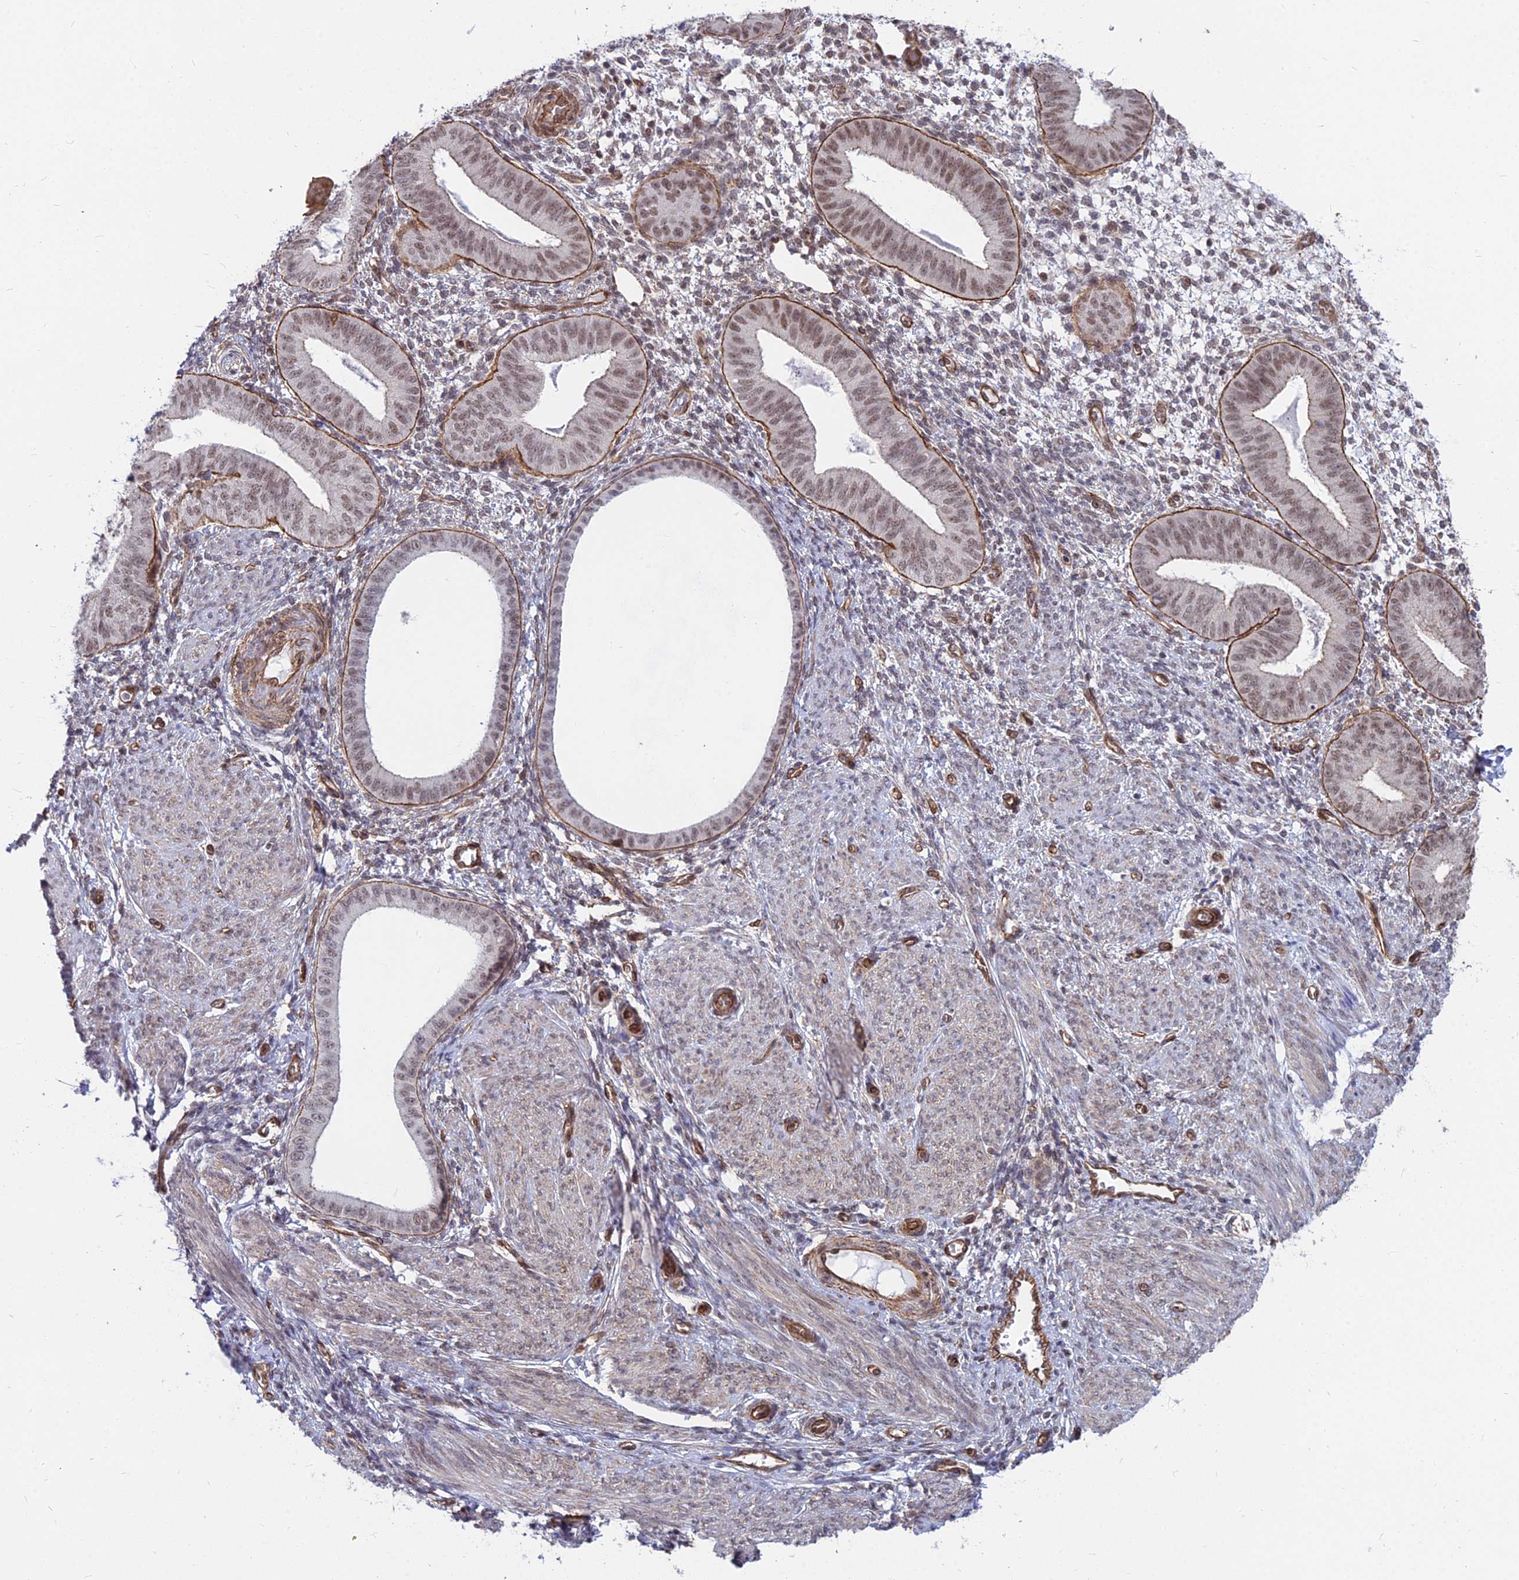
{"staining": {"intensity": "weak", "quantity": "<25%", "location": "nuclear"}, "tissue": "endometrium", "cell_type": "Cells in endometrial stroma", "image_type": "normal", "snomed": [{"axis": "morphology", "description": "Normal tissue, NOS"}, {"axis": "topography", "description": "Endometrium"}], "caption": "A high-resolution micrograph shows IHC staining of benign endometrium, which shows no significant expression in cells in endometrial stroma.", "gene": "YJU2", "patient": {"sex": "female", "age": 49}}